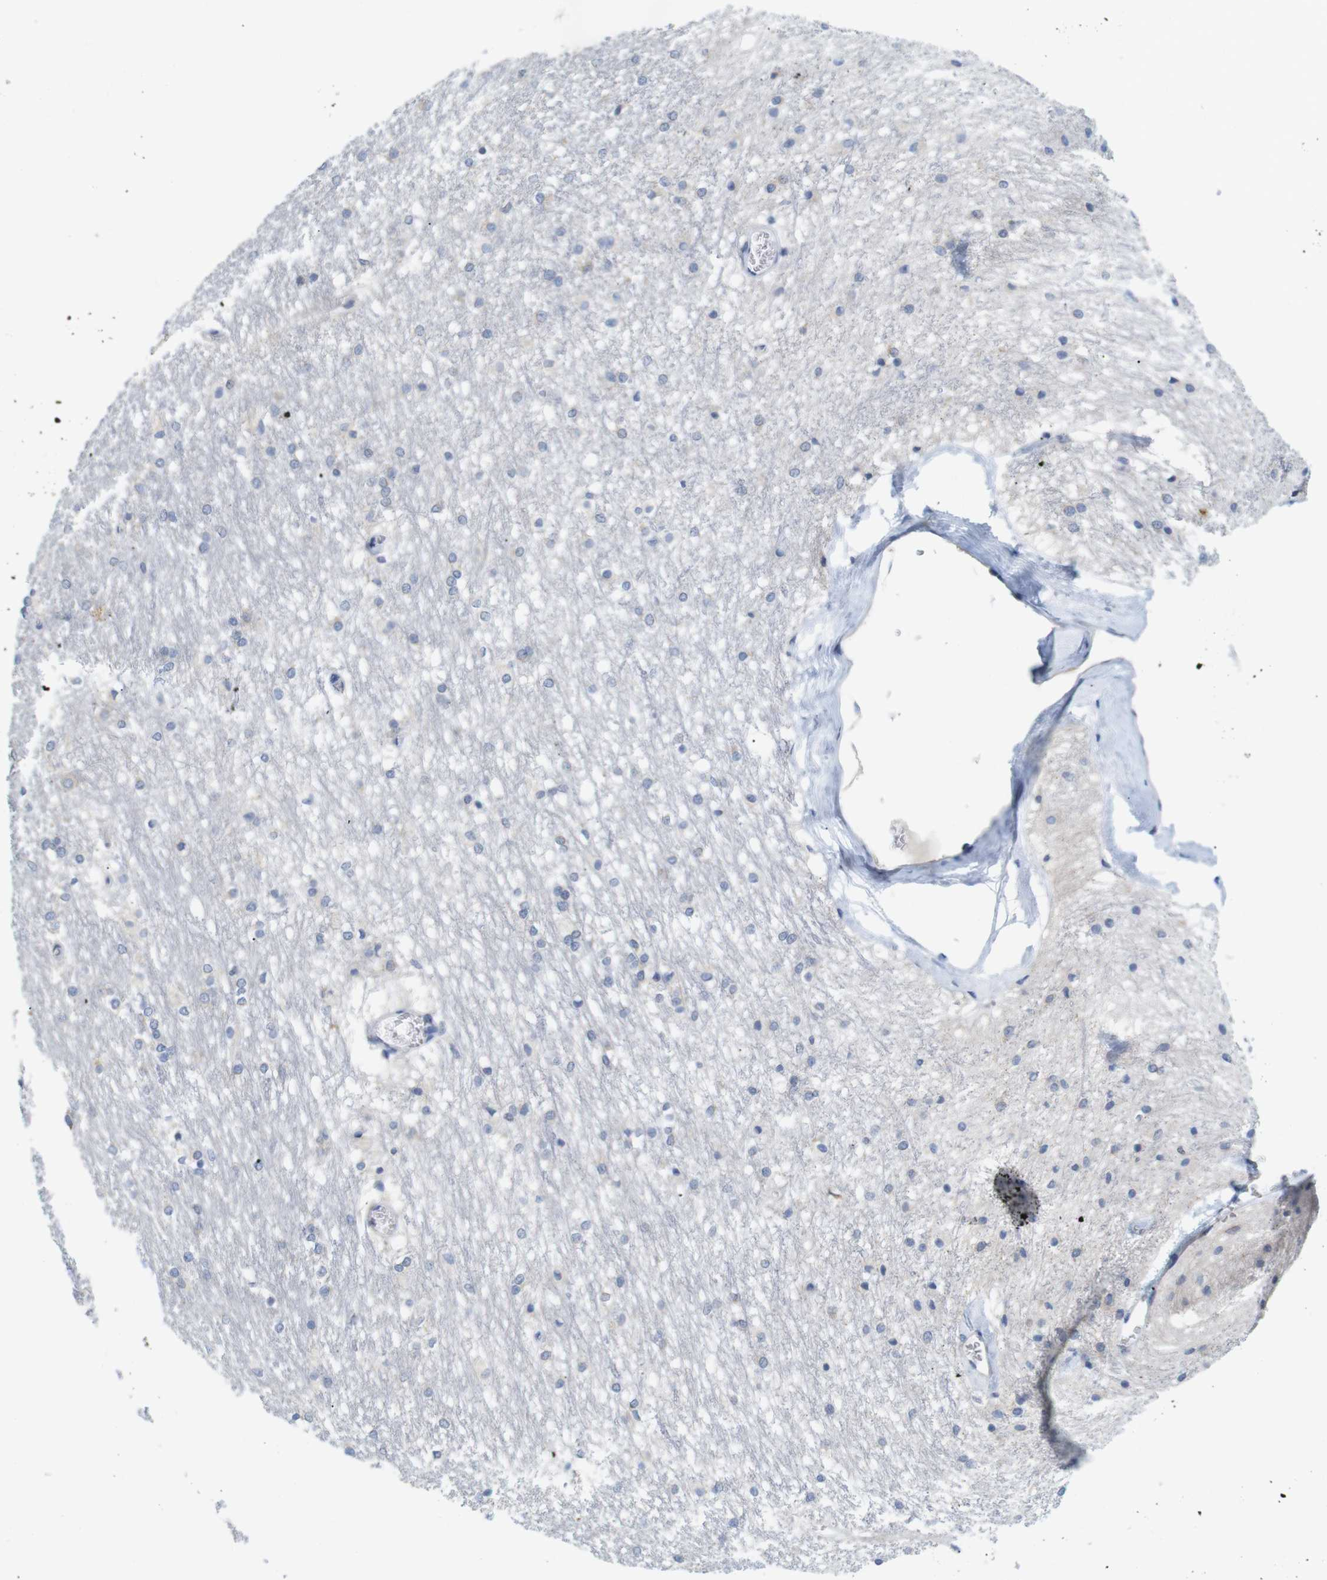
{"staining": {"intensity": "negative", "quantity": "none", "location": "none"}, "tissue": "caudate", "cell_type": "Glial cells", "image_type": "normal", "snomed": [{"axis": "morphology", "description": "Normal tissue, NOS"}, {"axis": "topography", "description": "Lateral ventricle wall"}], "caption": "Immunohistochemistry image of unremarkable caudate: caudate stained with DAB (3,3'-diaminobenzidine) reveals no significant protein positivity in glial cells. The staining was performed using DAB (3,3'-diaminobenzidine) to visualize the protein expression in brown, while the nuclei were stained in blue with hematoxylin (Magnification: 20x).", "gene": "NEBL", "patient": {"sex": "female", "age": 19}}